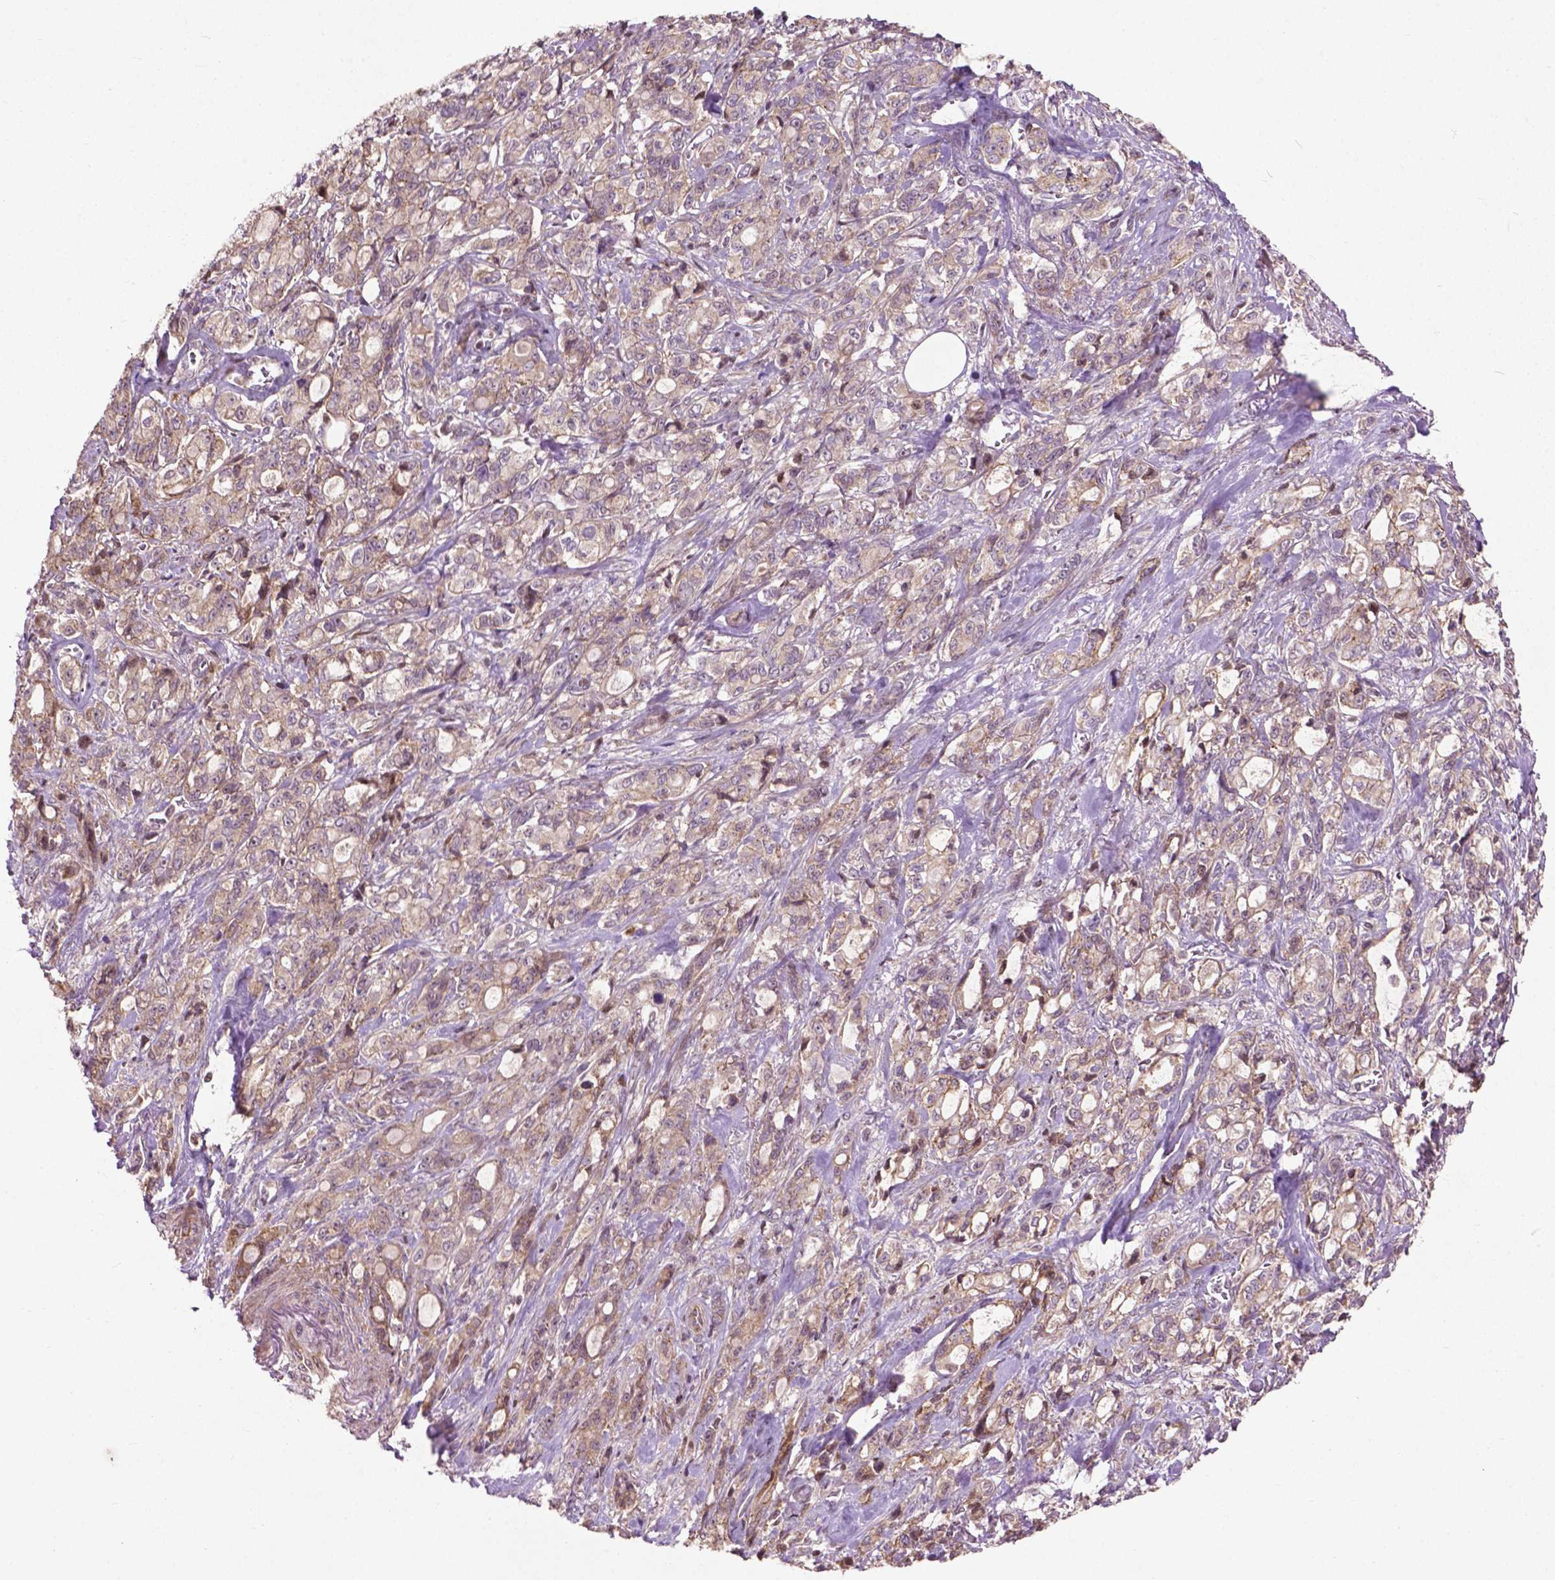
{"staining": {"intensity": "moderate", "quantity": "<25%", "location": "cytoplasmic/membranous"}, "tissue": "stomach cancer", "cell_type": "Tumor cells", "image_type": "cancer", "snomed": [{"axis": "morphology", "description": "Adenocarcinoma, NOS"}, {"axis": "topography", "description": "Stomach"}], "caption": "IHC (DAB) staining of human stomach cancer reveals moderate cytoplasmic/membranous protein staining in about <25% of tumor cells. The staining was performed using DAB to visualize the protein expression in brown, while the nuclei were stained in blue with hematoxylin (Magnification: 20x).", "gene": "B3GALNT2", "patient": {"sex": "male", "age": 63}}